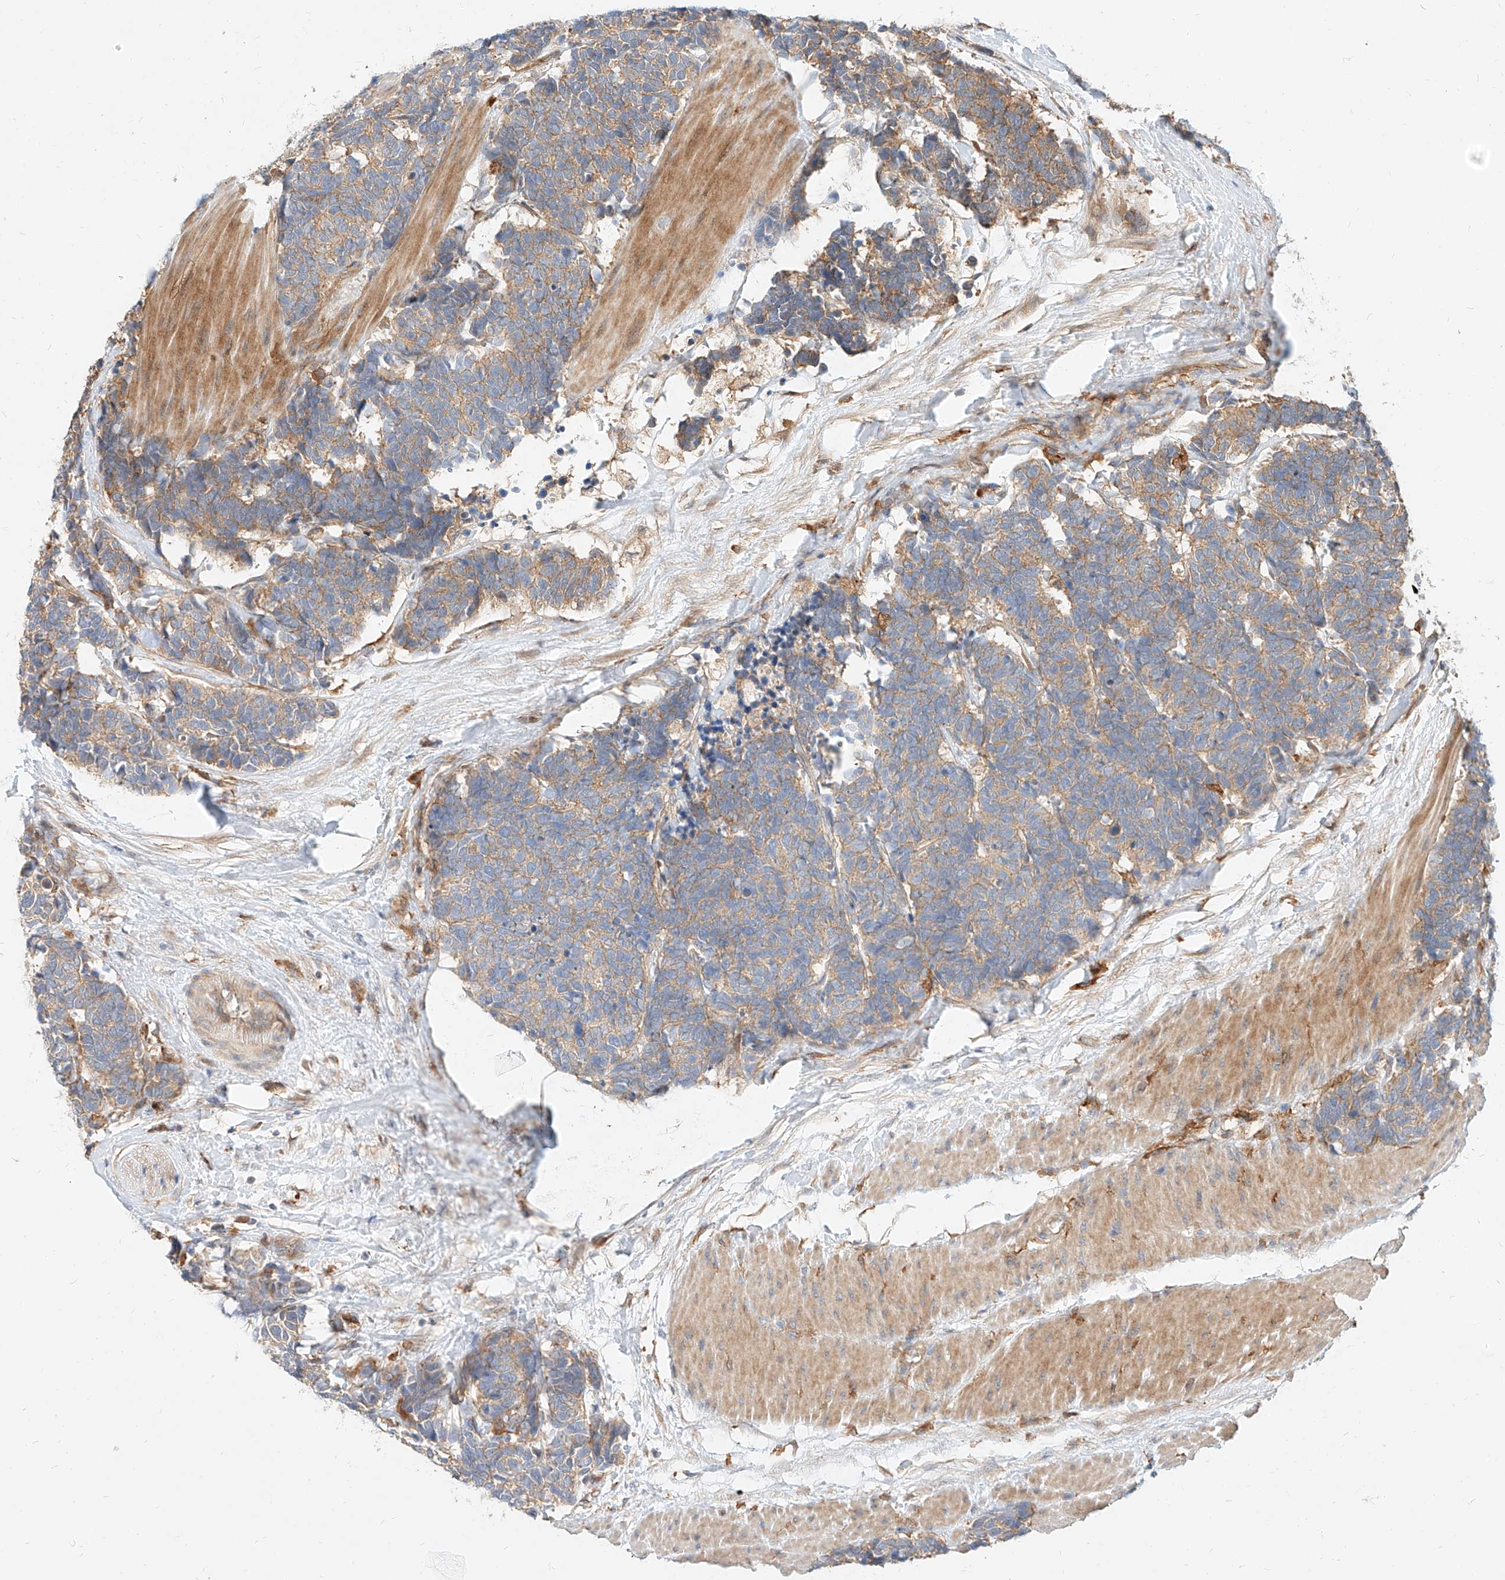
{"staining": {"intensity": "weak", "quantity": ">75%", "location": "cytoplasmic/membranous"}, "tissue": "carcinoid", "cell_type": "Tumor cells", "image_type": "cancer", "snomed": [{"axis": "morphology", "description": "Carcinoma, NOS"}, {"axis": "morphology", "description": "Carcinoid, malignant, NOS"}, {"axis": "topography", "description": "Urinary bladder"}], "caption": "Protein staining demonstrates weak cytoplasmic/membranous staining in approximately >75% of tumor cells in carcinoma.", "gene": "NFAM1", "patient": {"sex": "male", "age": 57}}